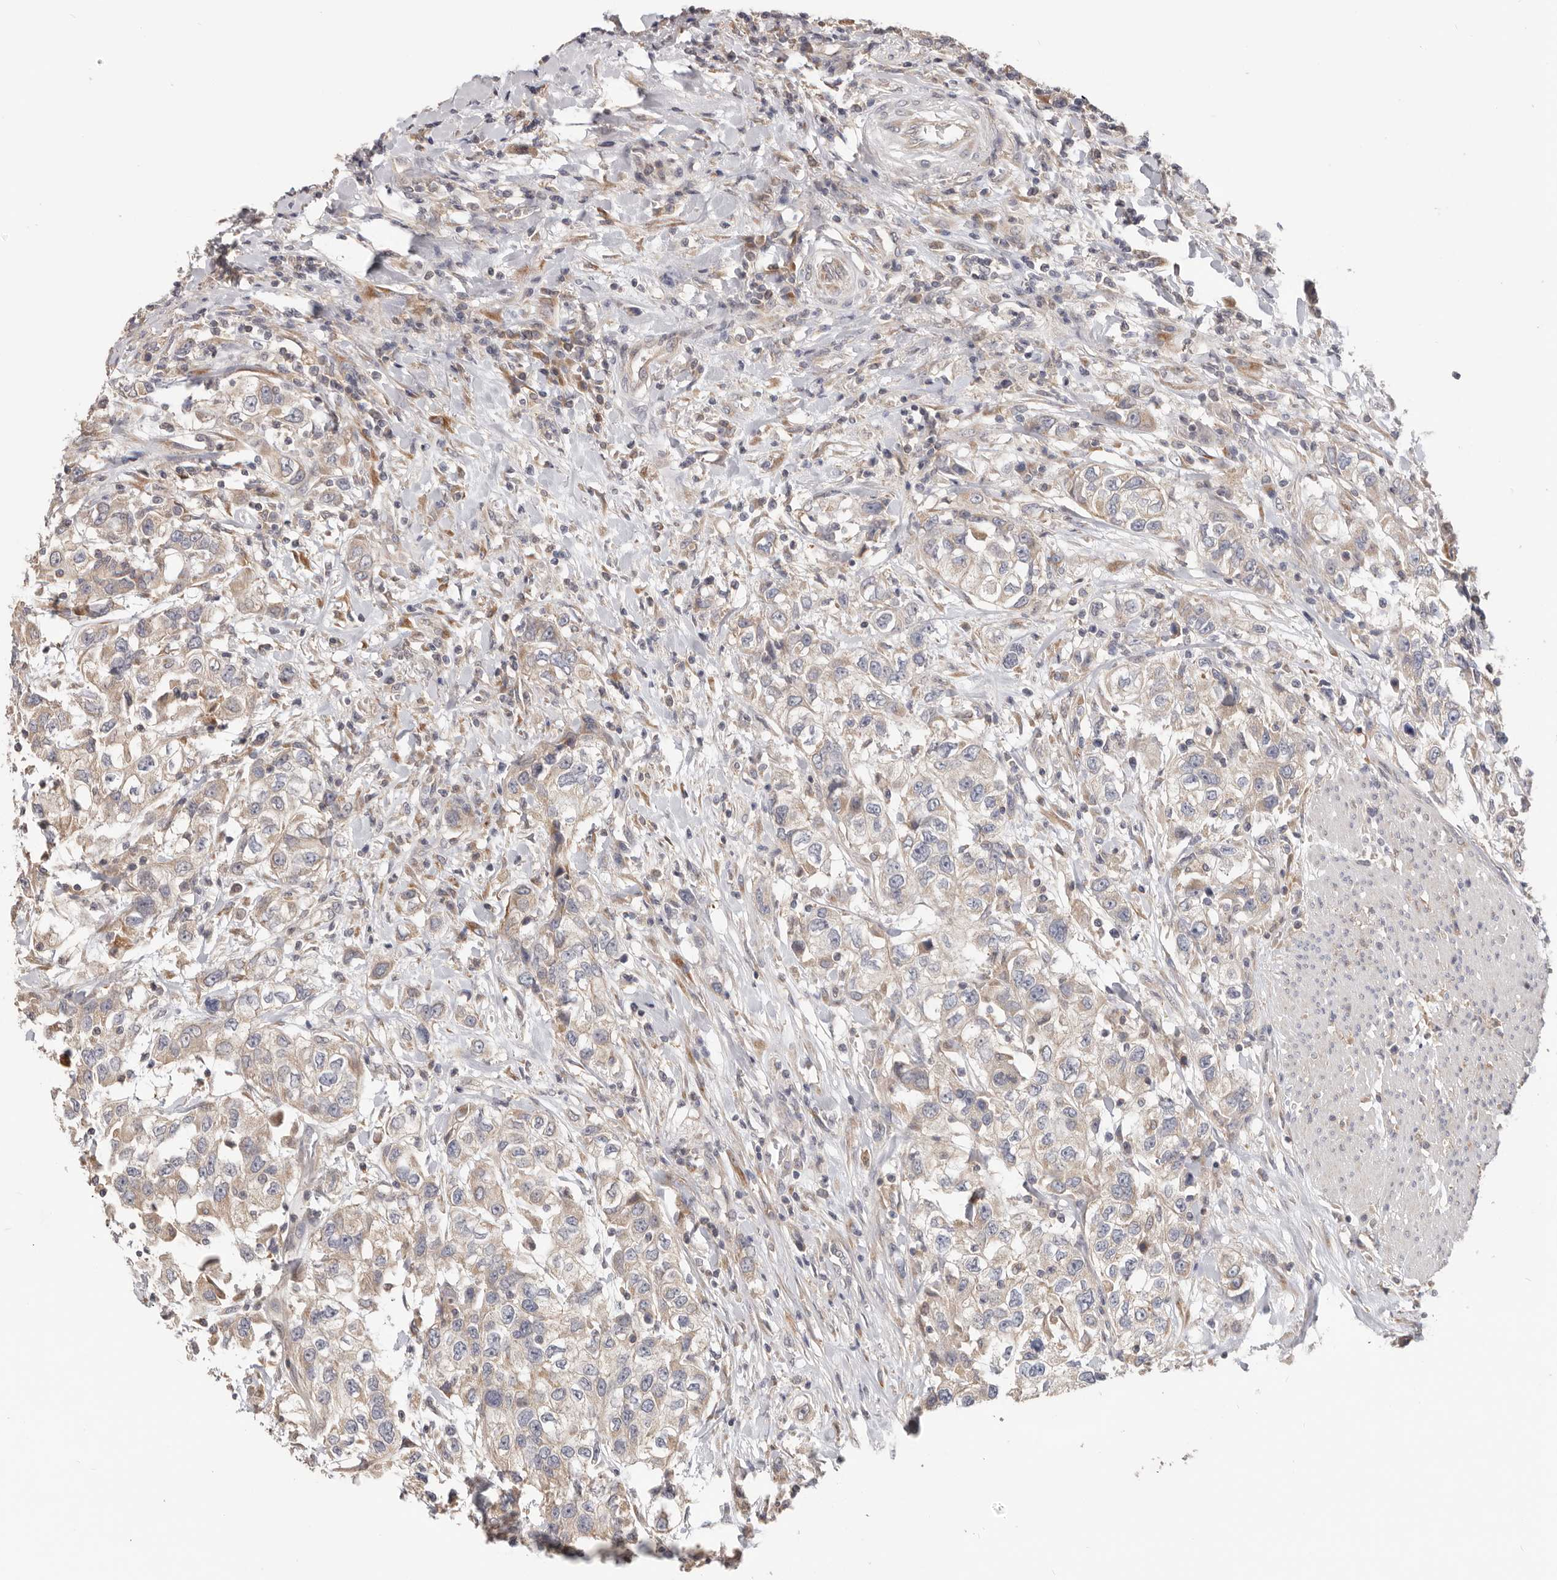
{"staining": {"intensity": "negative", "quantity": "none", "location": "none"}, "tissue": "urothelial cancer", "cell_type": "Tumor cells", "image_type": "cancer", "snomed": [{"axis": "morphology", "description": "Urothelial carcinoma, High grade"}, {"axis": "topography", "description": "Urinary bladder"}], "caption": "Photomicrograph shows no significant protein staining in tumor cells of urothelial cancer. (Immunohistochemistry, brightfield microscopy, high magnification).", "gene": "LRP6", "patient": {"sex": "female", "age": 80}}